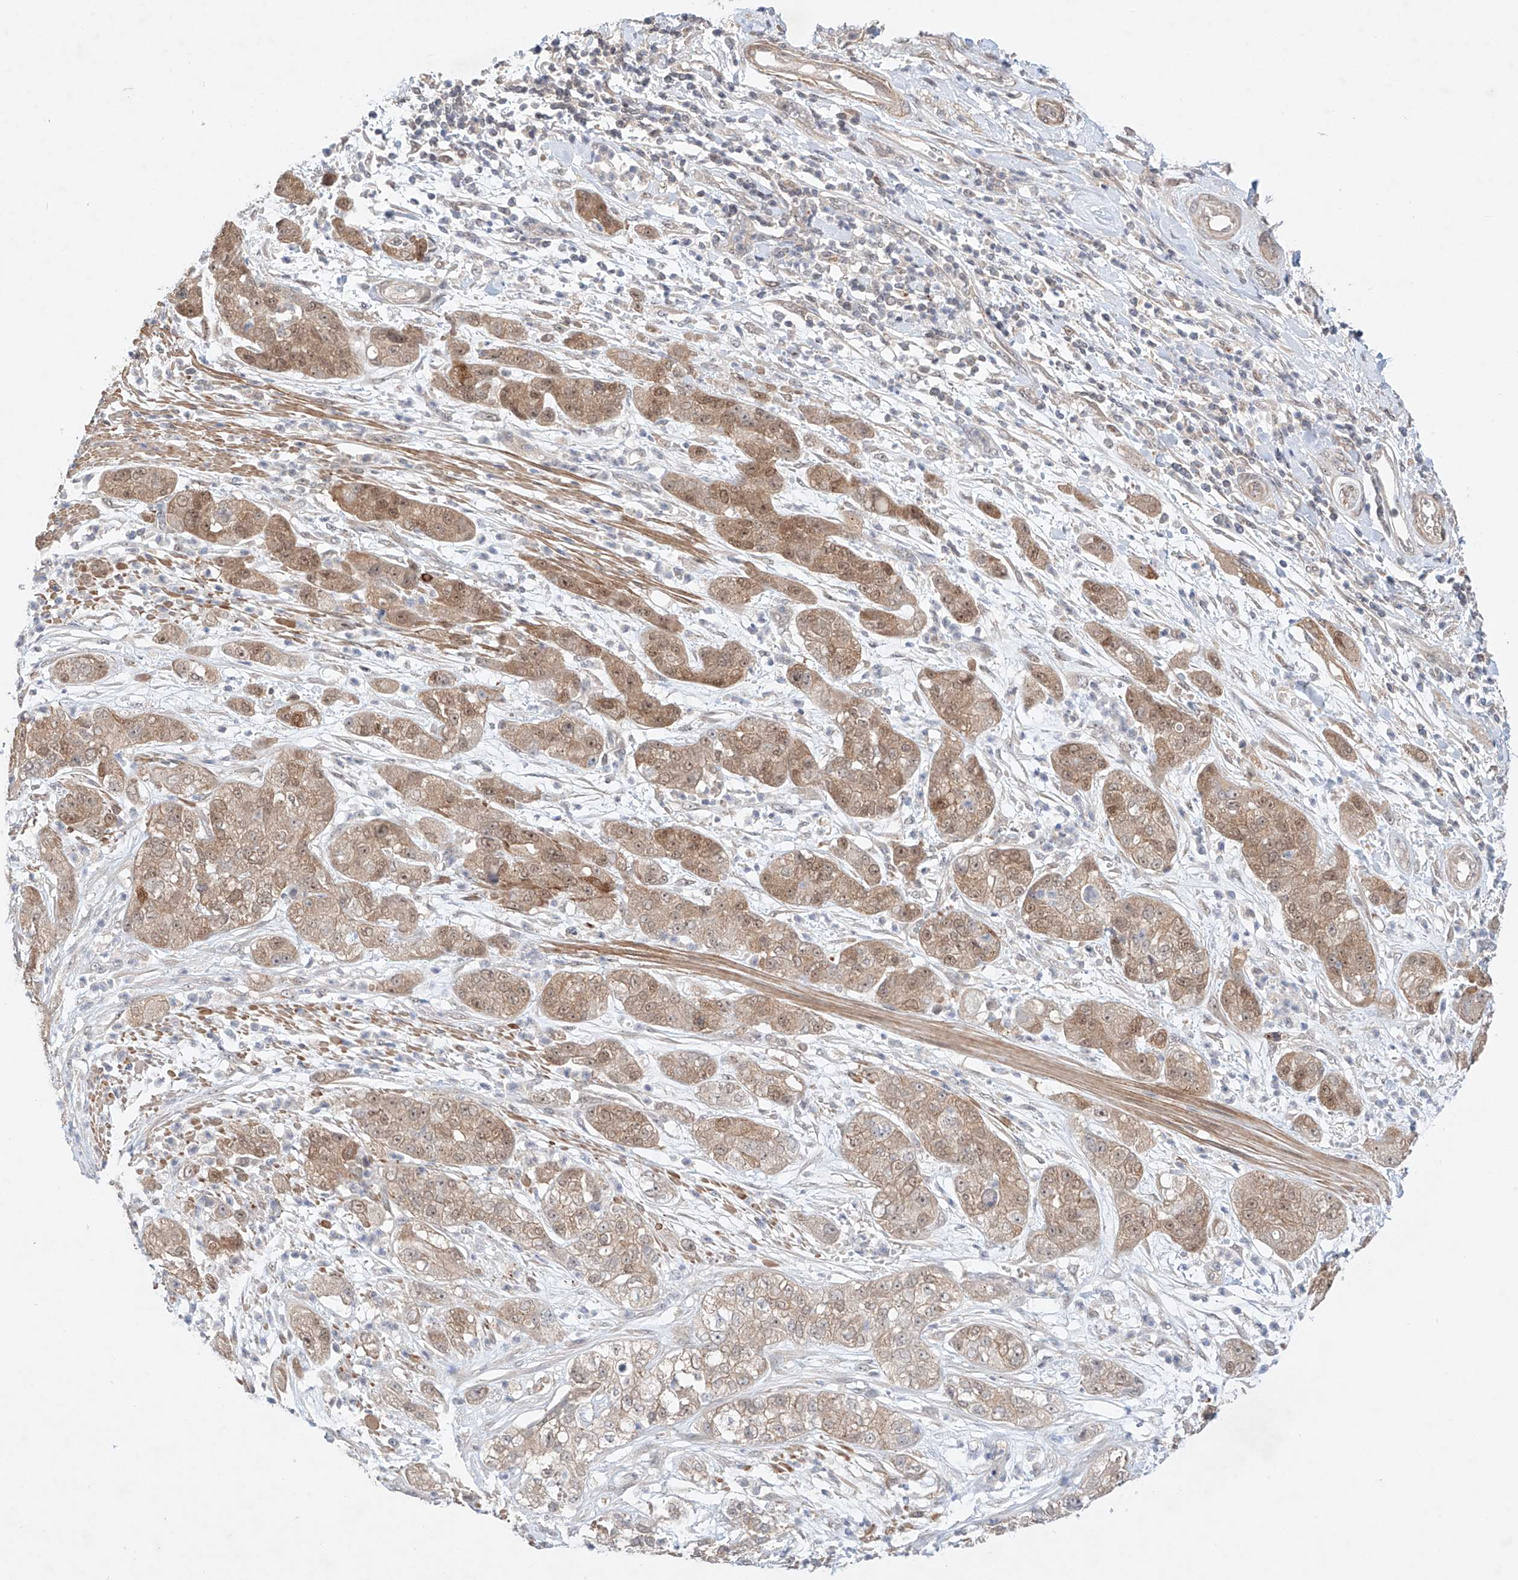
{"staining": {"intensity": "moderate", "quantity": ">75%", "location": "cytoplasmic/membranous"}, "tissue": "pancreatic cancer", "cell_type": "Tumor cells", "image_type": "cancer", "snomed": [{"axis": "morphology", "description": "Adenocarcinoma, NOS"}, {"axis": "topography", "description": "Pancreas"}], "caption": "Adenocarcinoma (pancreatic) stained with immunohistochemistry (IHC) shows moderate cytoplasmic/membranous expression in approximately >75% of tumor cells.", "gene": "TSR2", "patient": {"sex": "female", "age": 78}}